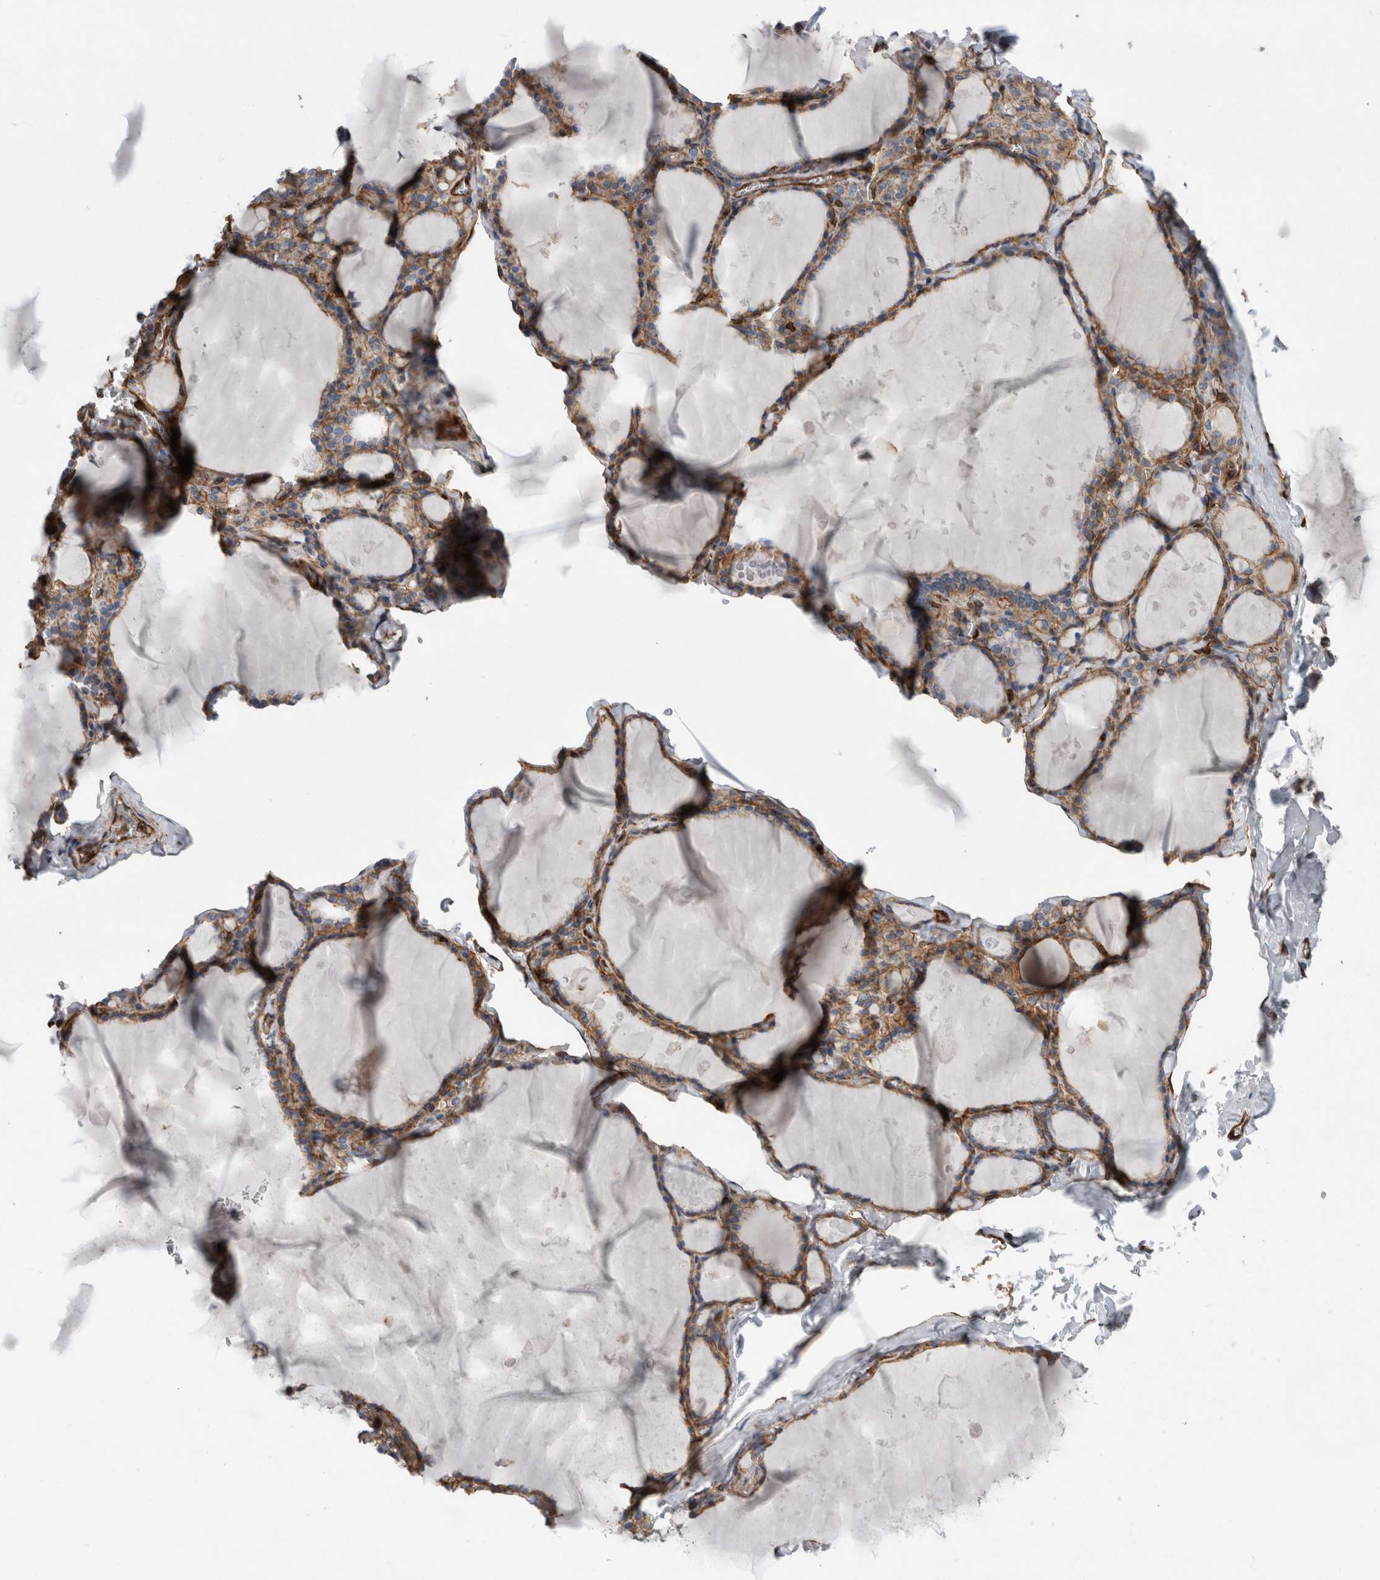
{"staining": {"intensity": "moderate", "quantity": ">75%", "location": "cytoplasmic/membranous"}, "tissue": "thyroid gland", "cell_type": "Glandular cells", "image_type": "normal", "snomed": [{"axis": "morphology", "description": "Normal tissue, NOS"}, {"axis": "topography", "description": "Thyroid gland"}], "caption": "Immunohistochemical staining of normal human thyroid gland shows moderate cytoplasmic/membranous protein expression in about >75% of glandular cells. (DAB = brown stain, brightfield microscopy at high magnification).", "gene": "PLEC", "patient": {"sex": "male", "age": 56}}